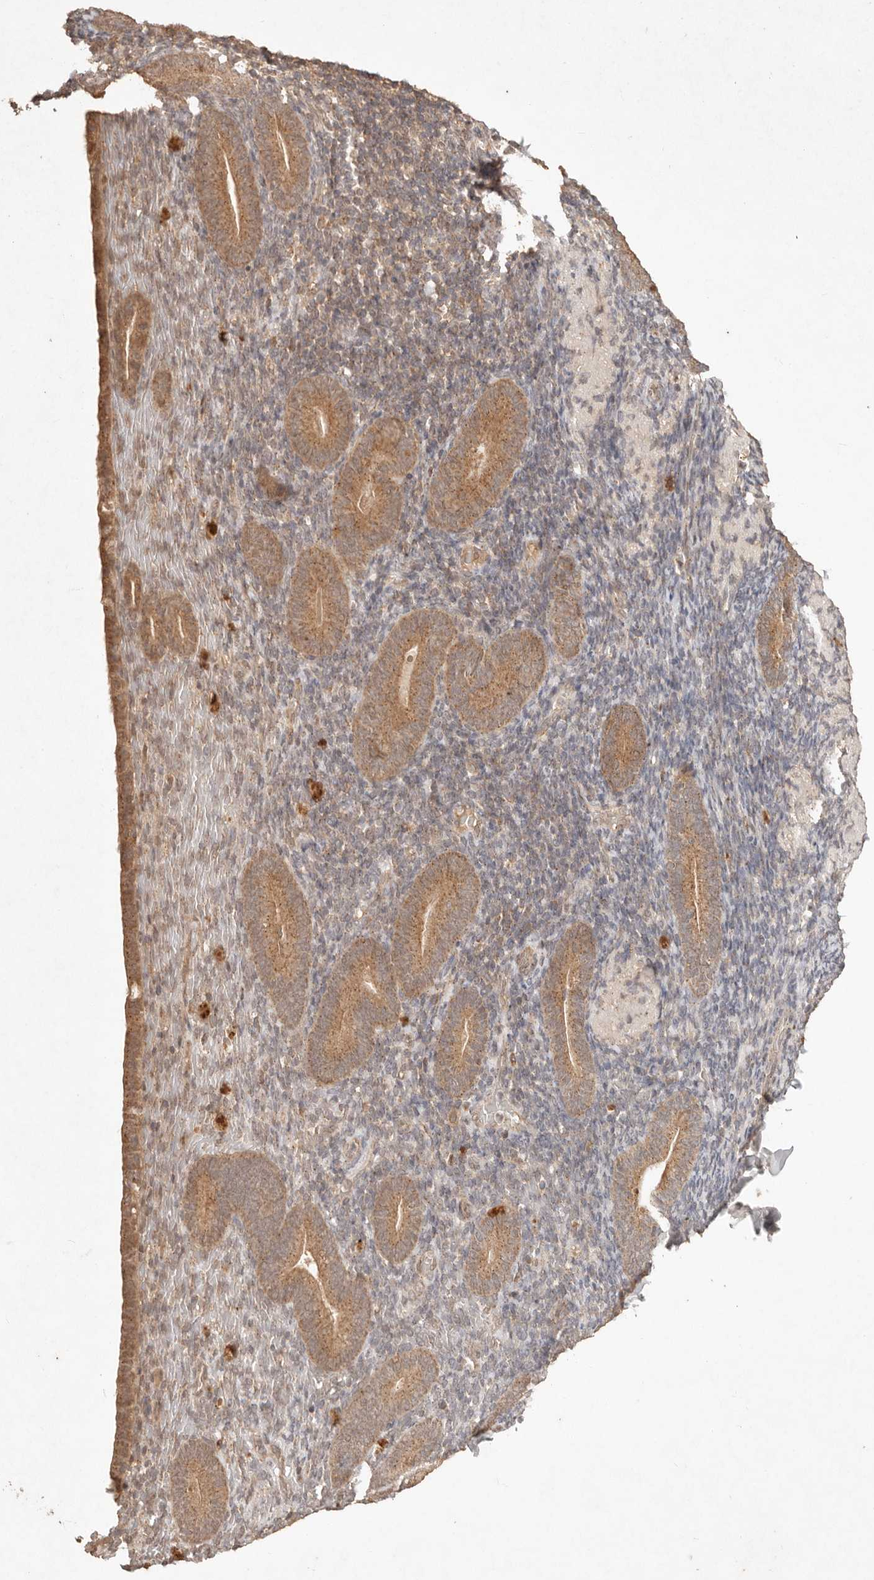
{"staining": {"intensity": "moderate", "quantity": "<25%", "location": "cytoplasmic/membranous"}, "tissue": "endometrium", "cell_type": "Cells in endometrial stroma", "image_type": "normal", "snomed": [{"axis": "morphology", "description": "Normal tissue, NOS"}, {"axis": "topography", "description": "Endometrium"}], "caption": "Immunohistochemical staining of normal human endometrium exhibits <25% levels of moderate cytoplasmic/membranous protein positivity in approximately <25% of cells in endometrial stroma.", "gene": "LMO4", "patient": {"sex": "female", "age": 51}}